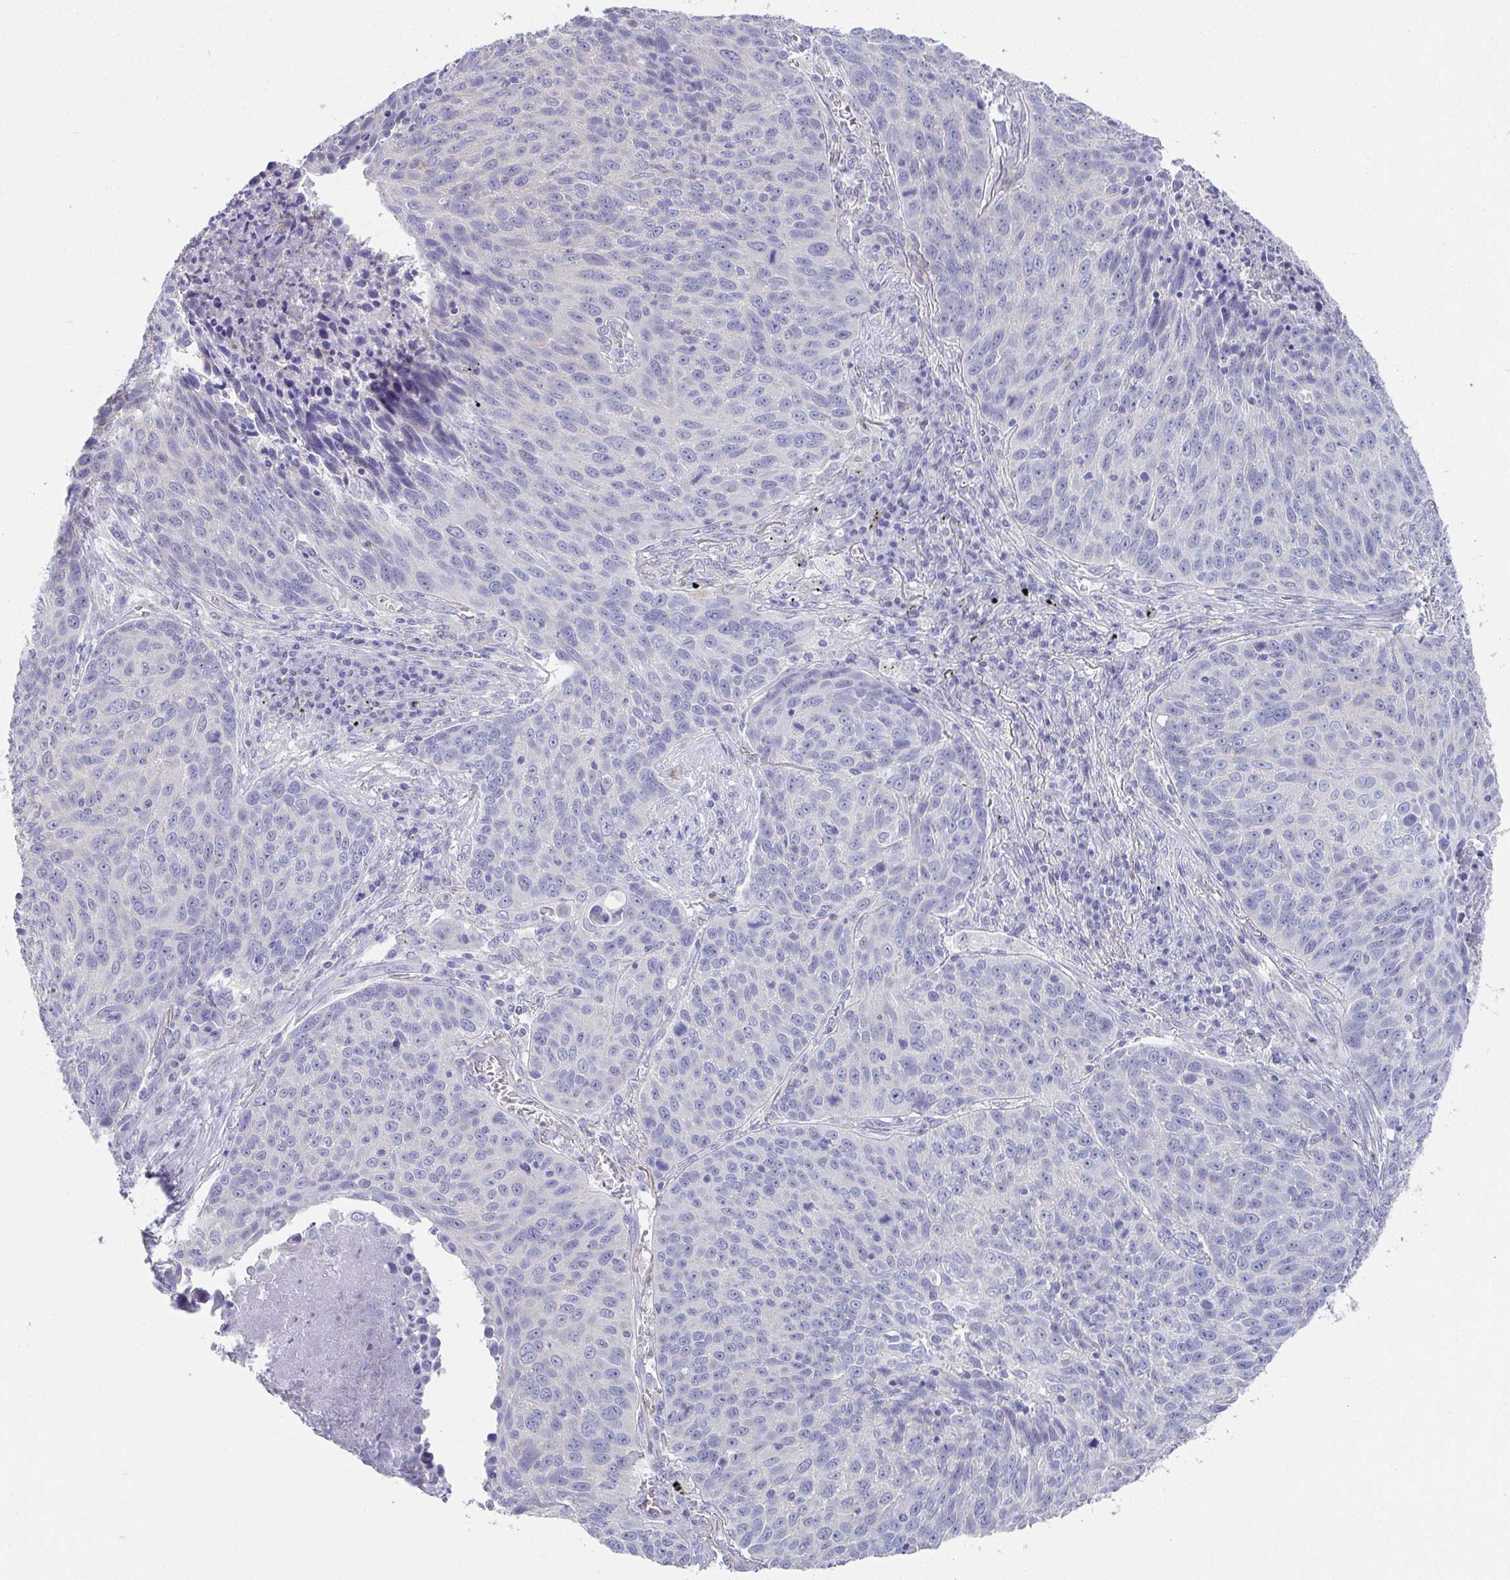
{"staining": {"intensity": "negative", "quantity": "none", "location": "none"}, "tissue": "lung cancer", "cell_type": "Tumor cells", "image_type": "cancer", "snomed": [{"axis": "morphology", "description": "Squamous cell carcinoma, NOS"}, {"axis": "topography", "description": "Lung"}], "caption": "A high-resolution photomicrograph shows immunohistochemistry staining of lung squamous cell carcinoma, which demonstrates no significant positivity in tumor cells.", "gene": "CXCR1", "patient": {"sex": "male", "age": 78}}